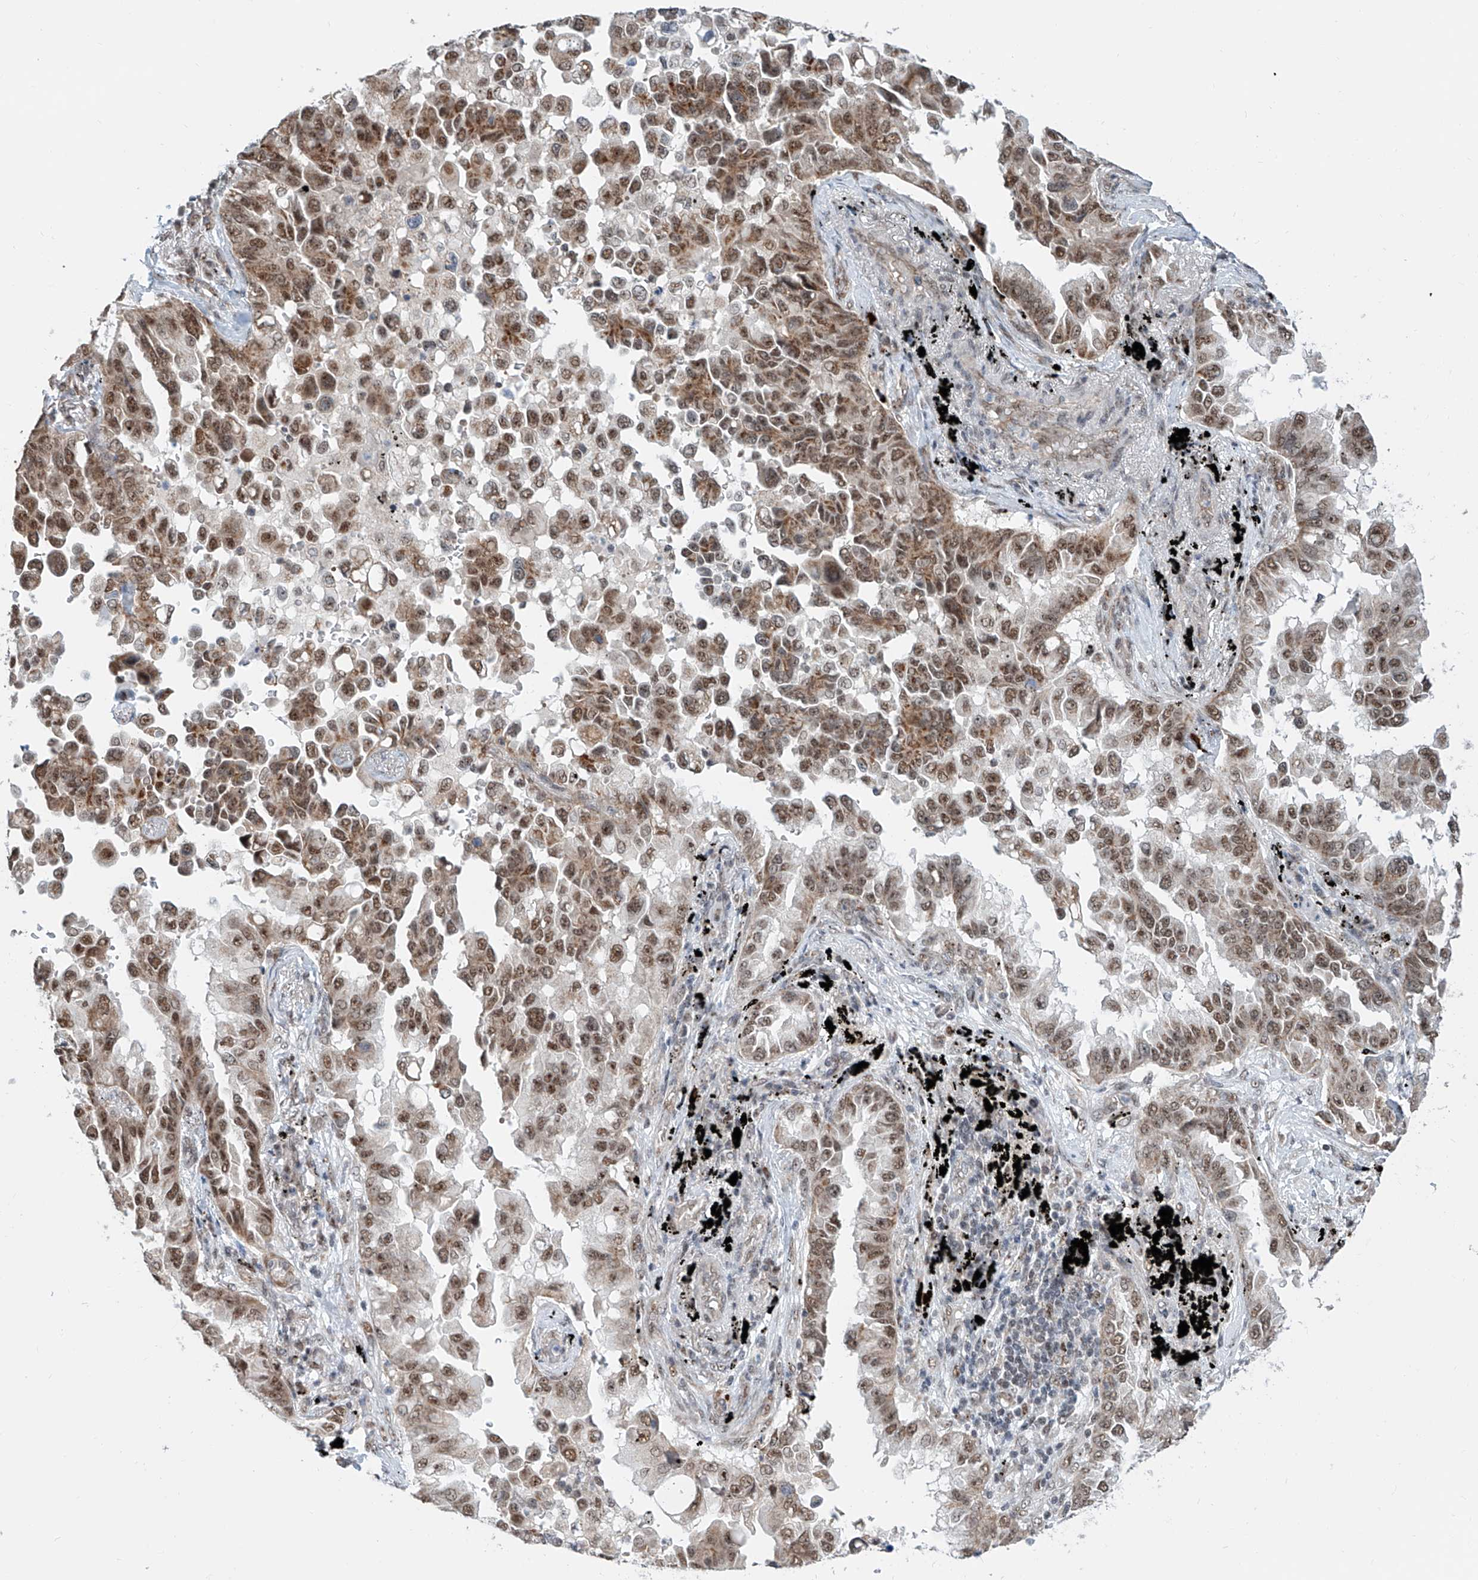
{"staining": {"intensity": "moderate", "quantity": ">75%", "location": "cytoplasmic/membranous,nuclear"}, "tissue": "lung cancer", "cell_type": "Tumor cells", "image_type": "cancer", "snomed": [{"axis": "morphology", "description": "Adenocarcinoma, NOS"}, {"axis": "topography", "description": "Lung"}], "caption": "Protein expression analysis of human adenocarcinoma (lung) reveals moderate cytoplasmic/membranous and nuclear expression in about >75% of tumor cells. The protein is shown in brown color, while the nuclei are stained blue.", "gene": "SDE2", "patient": {"sex": "female", "age": 67}}